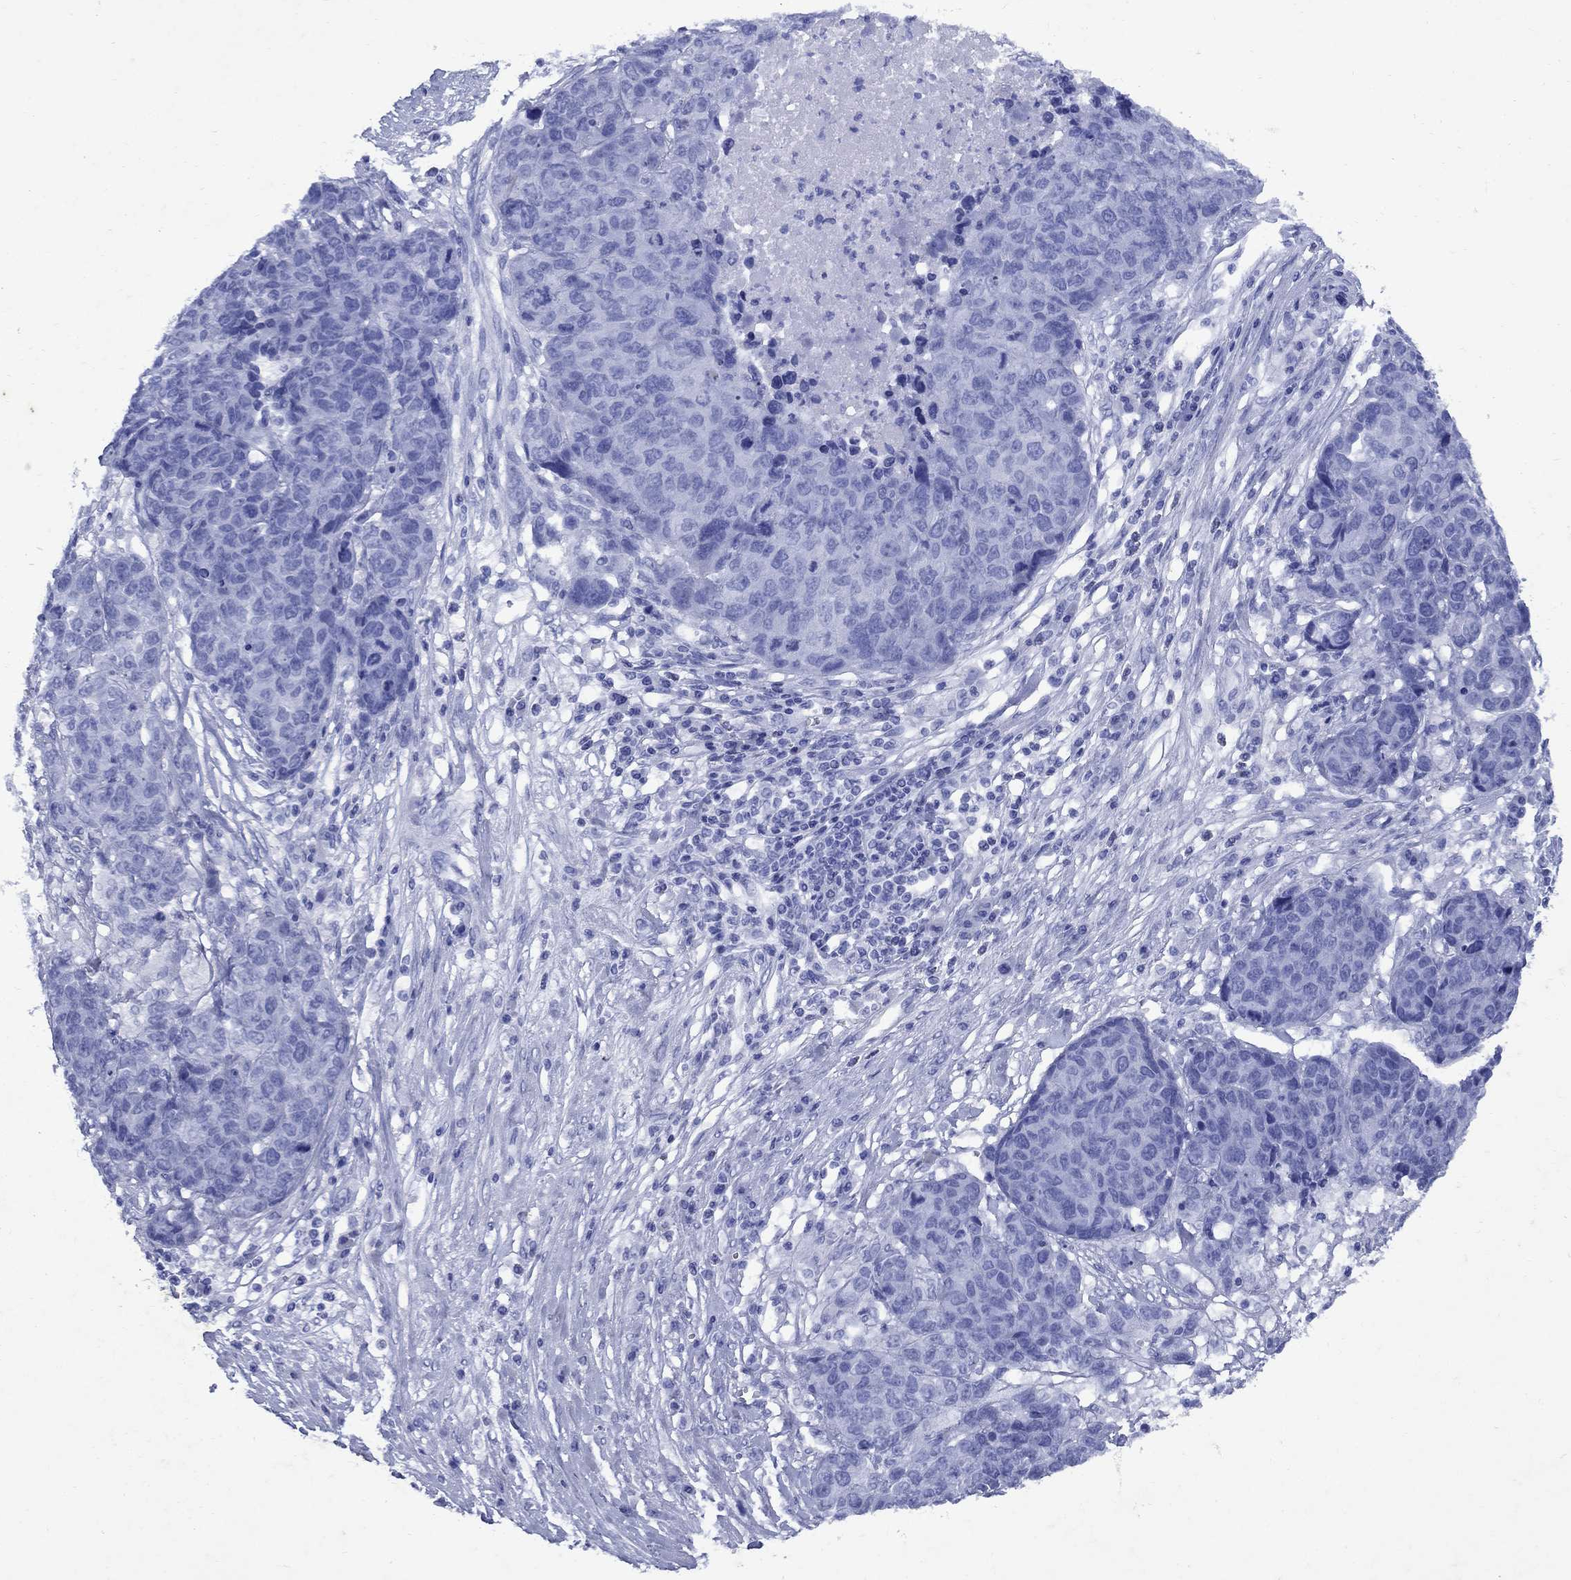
{"staining": {"intensity": "negative", "quantity": "none", "location": "none"}, "tissue": "ovarian cancer", "cell_type": "Tumor cells", "image_type": "cancer", "snomed": [{"axis": "morphology", "description": "Cystadenocarcinoma, serous, NOS"}, {"axis": "topography", "description": "Ovary"}], "caption": "The histopathology image displays no staining of tumor cells in ovarian cancer (serous cystadenocarcinoma).", "gene": "CD1A", "patient": {"sex": "female", "age": 87}}